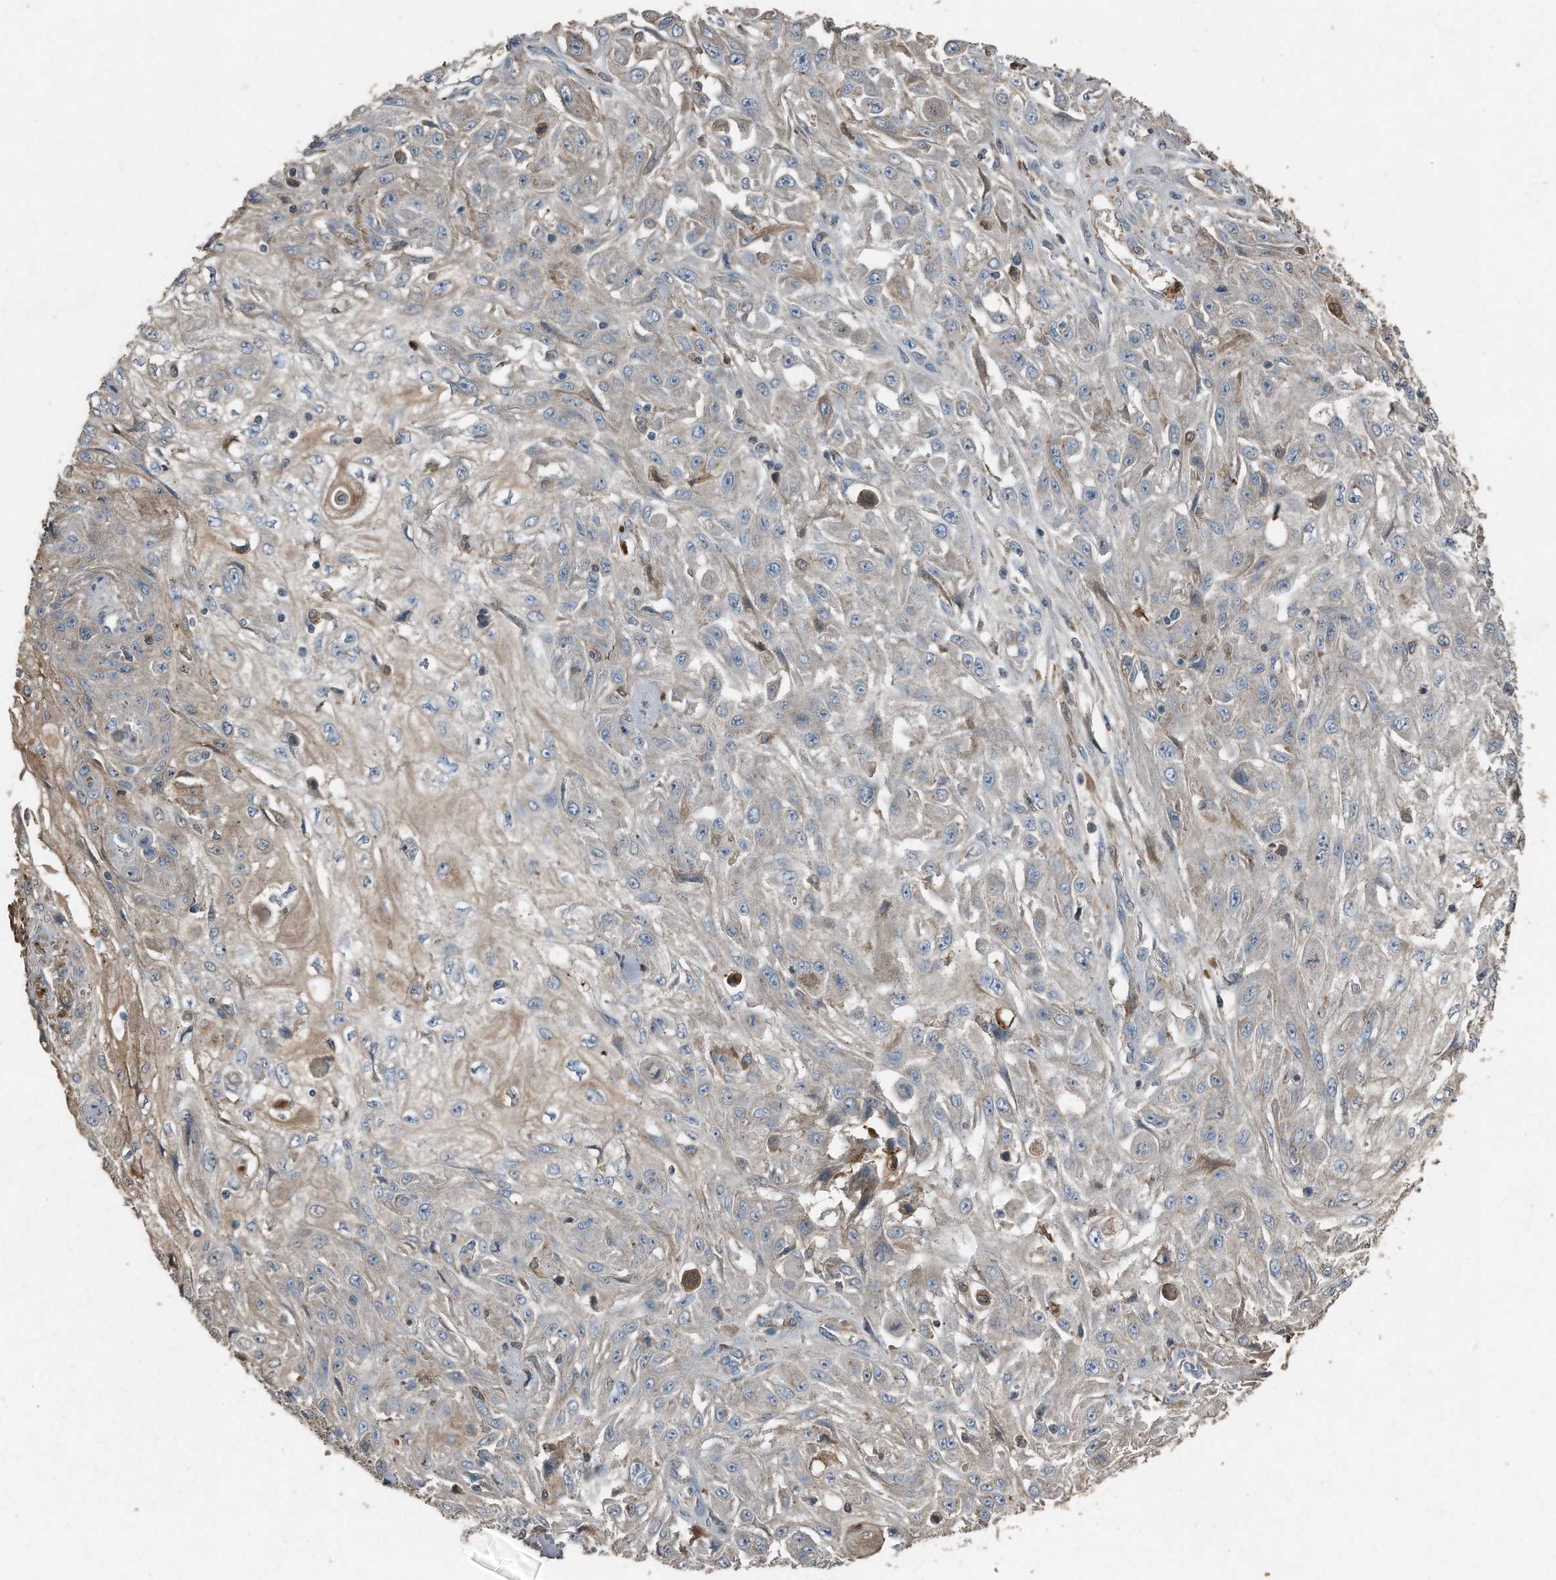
{"staining": {"intensity": "weak", "quantity": "25%-75%", "location": "cytoplasmic/membranous"}, "tissue": "skin cancer", "cell_type": "Tumor cells", "image_type": "cancer", "snomed": [{"axis": "morphology", "description": "Squamous cell carcinoma, NOS"}, {"axis": "morphology", "description": "Squamous cell carcinoma, metastatic, NOS"}, {"axis": "topography", "description": "Skin"}, {"axis": "topography", "description": "Lymph node"}], "caption": "The image displays staining of skin cancer, revealing weak cytoplasmic/membranous protein expression (brown color) within tumor cells. (brown staining indicates protein expression, while blue staining denotes nuclei).", "gene": "C9", "patient": {"sex": "male", "age": 75}}